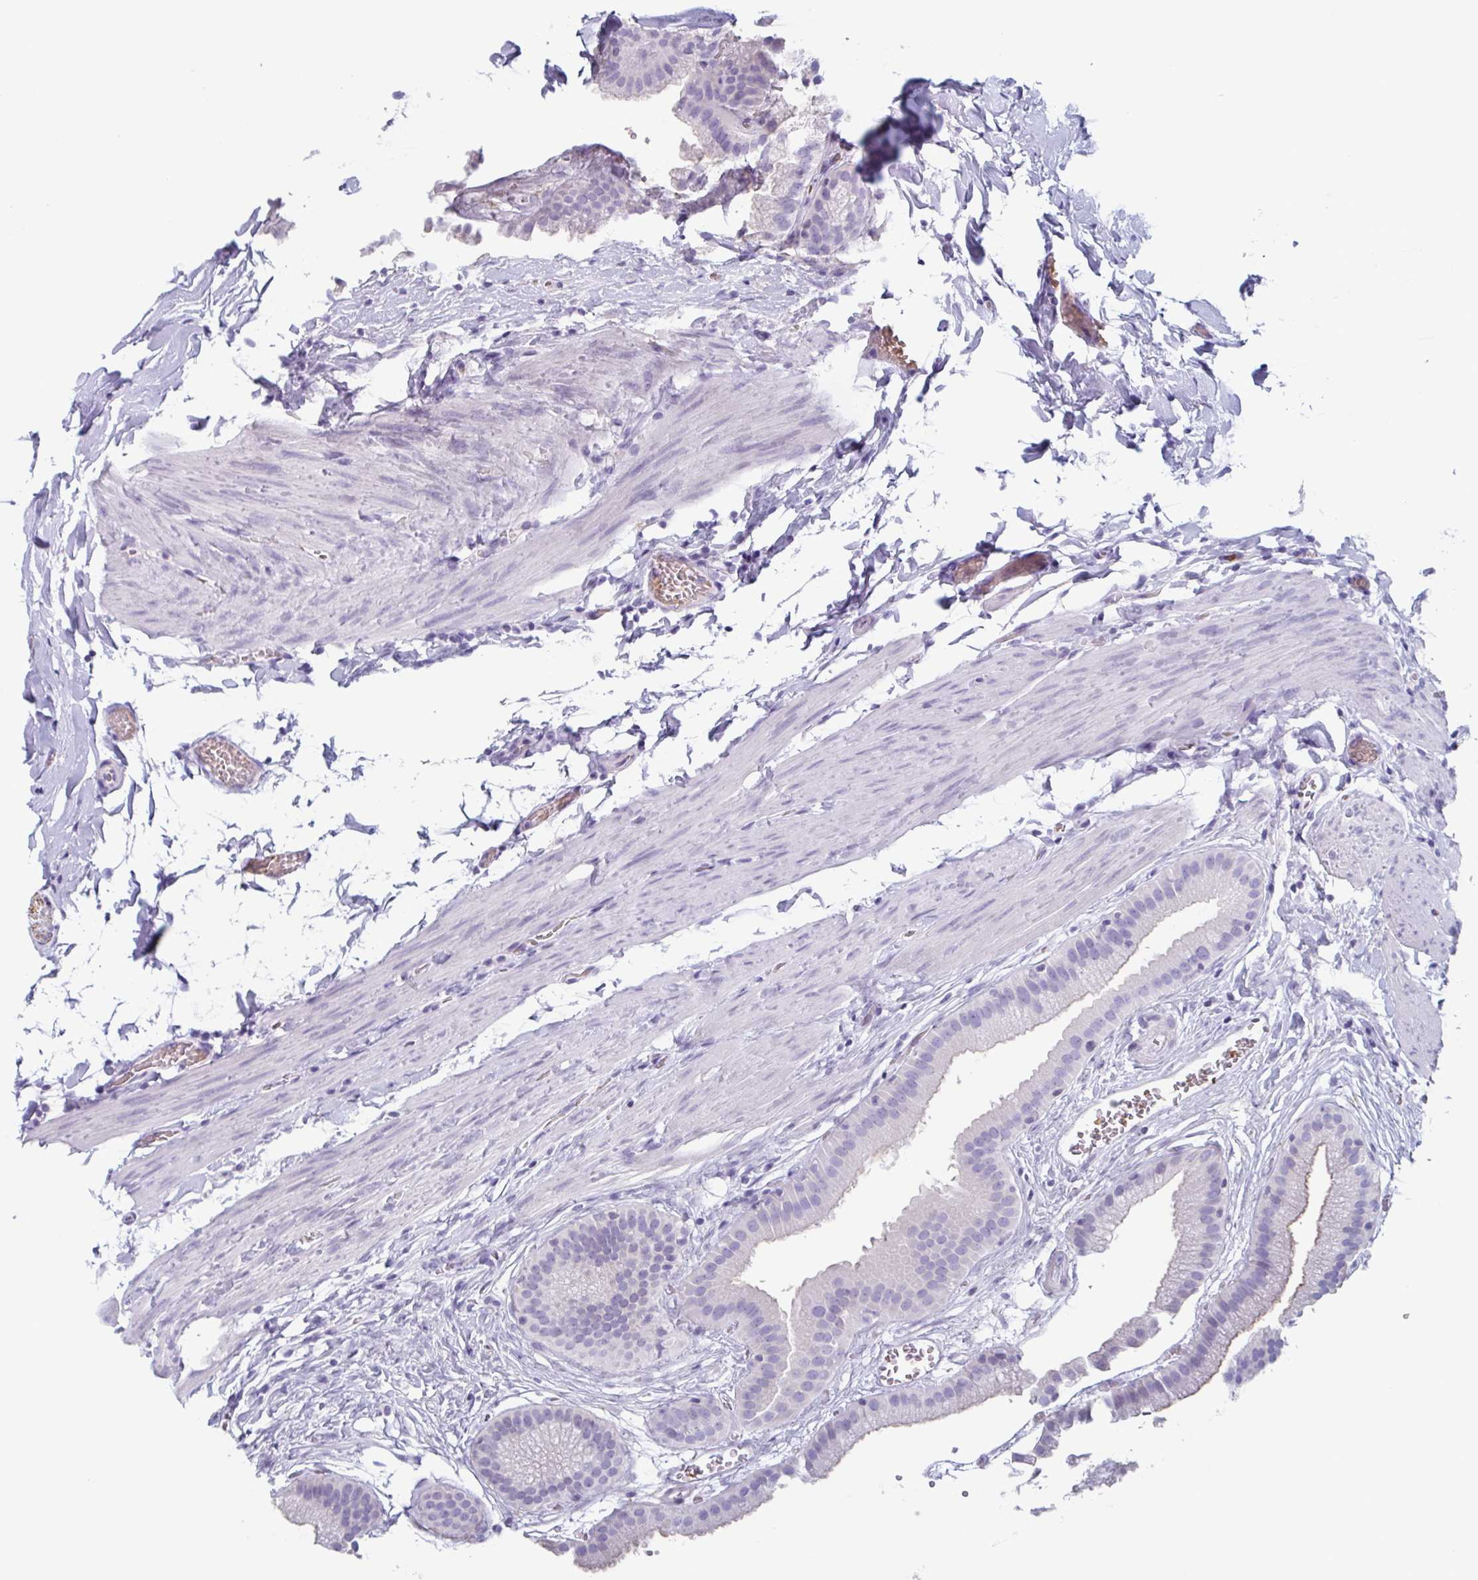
{"staining": {"intensity": "negative", "quantity": "none", "location": "none"}, "tissue": "gallbladder", "cell_type": "Glandular cells", "image_type": "normal", "snomed": [{"axis": "morphology", "description": "Normal tissue, NOS"}, {"axis": "topography", "description": "Gallbladder"}], "caption": "The immunohistochemistry histopathology image has no significant staining in glandular cells of gallbladder.", "gene": "BPI", "patient": {"sex": "female", "age": 63}}